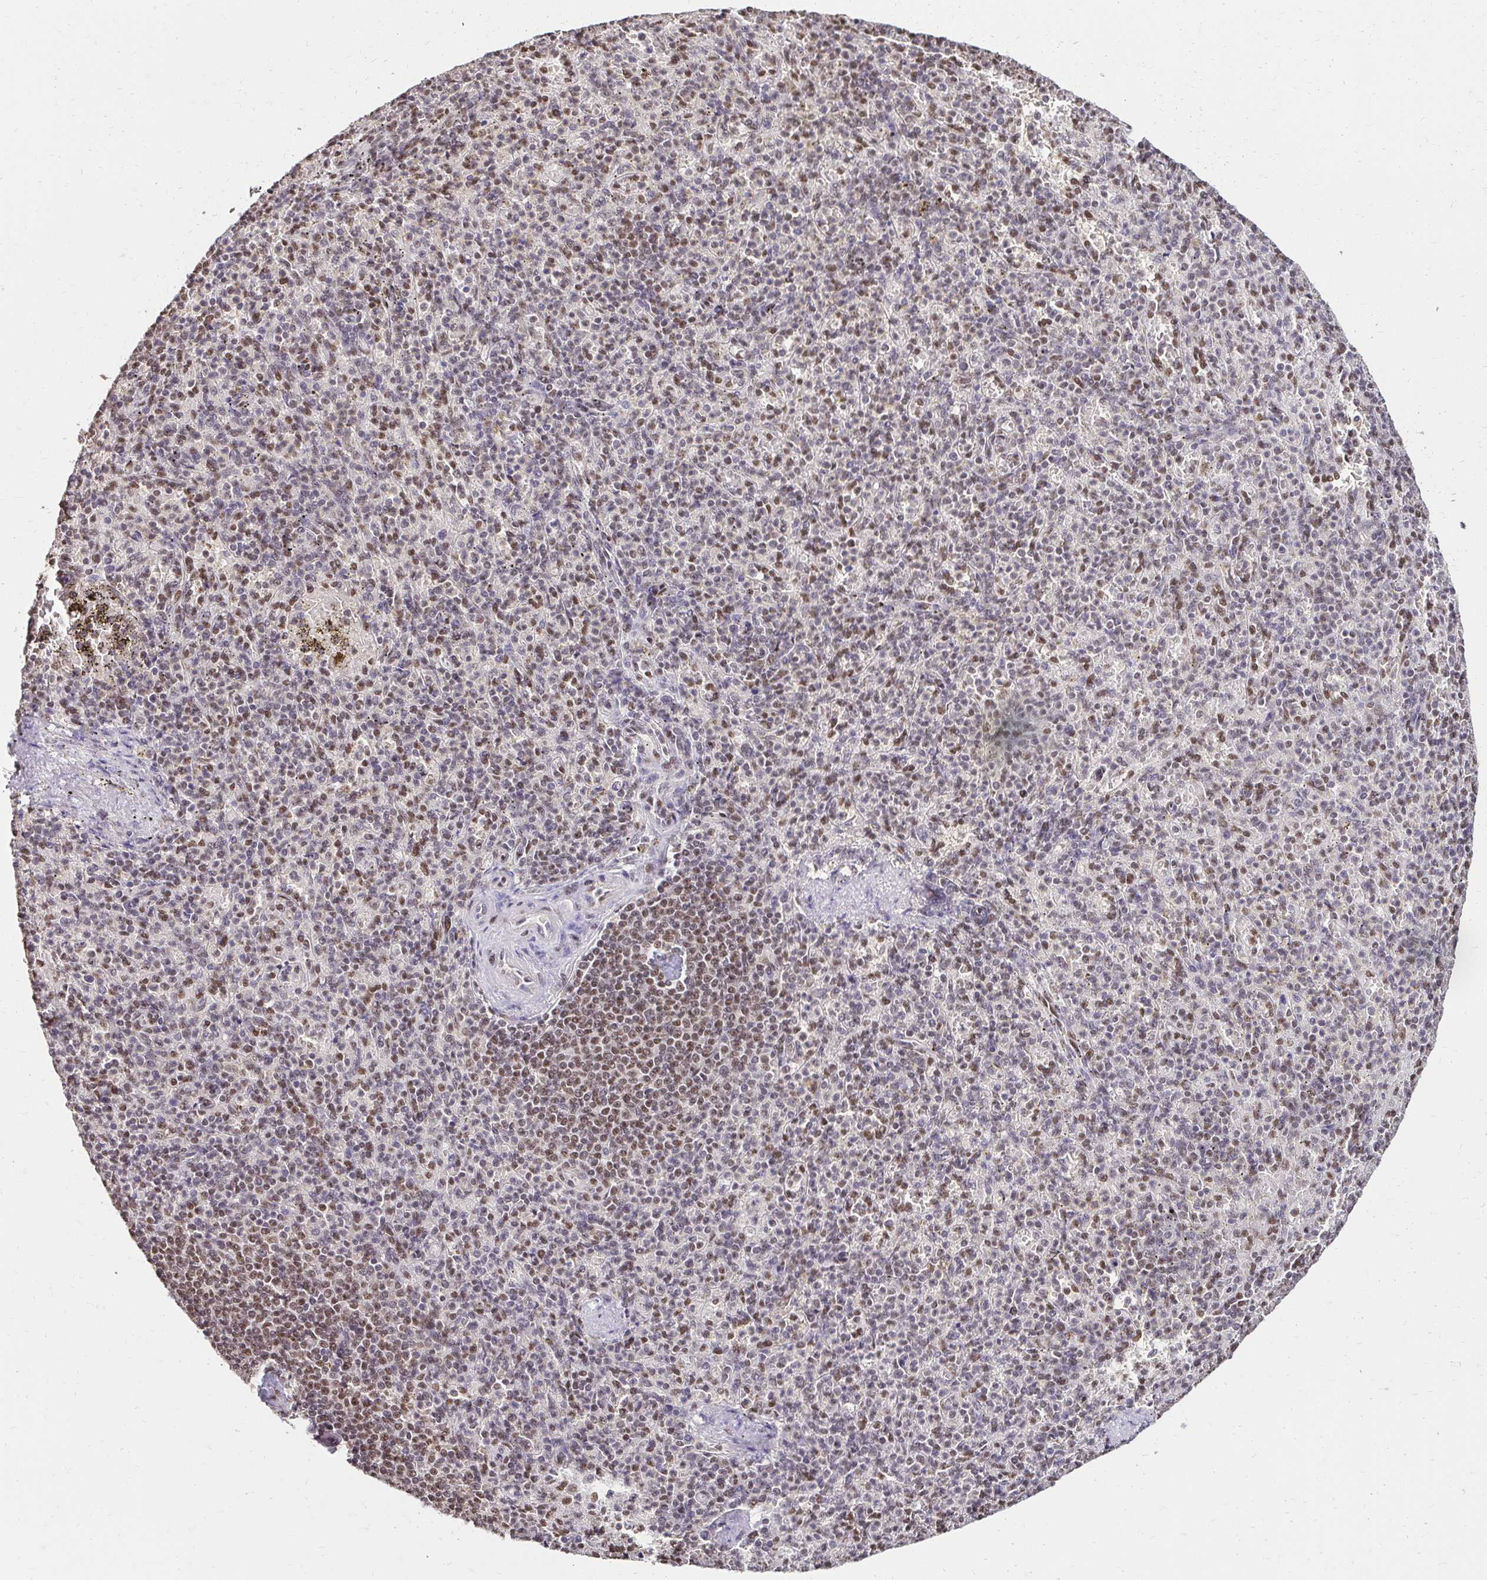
{"staining": {"intensity": "moderate", "quantity": "25%-75%", "location": "nuclear"}, "tissue": "spleen", "cell_type": "Cells in red pulp", "image_type": "normal", "snomed": [{"axis": "morphology", "description": "Normal tissue, NOS"}, {"axis": "topography", "description": "Spleen"}], "caption": "Benign spleen reveals moderate nuclear positivity in about 25%-75% of cells in red pulp, visualized by immunohistochemistry.", "gene": "RIMS4", "patient": {"sex": "female", "age": 74}}